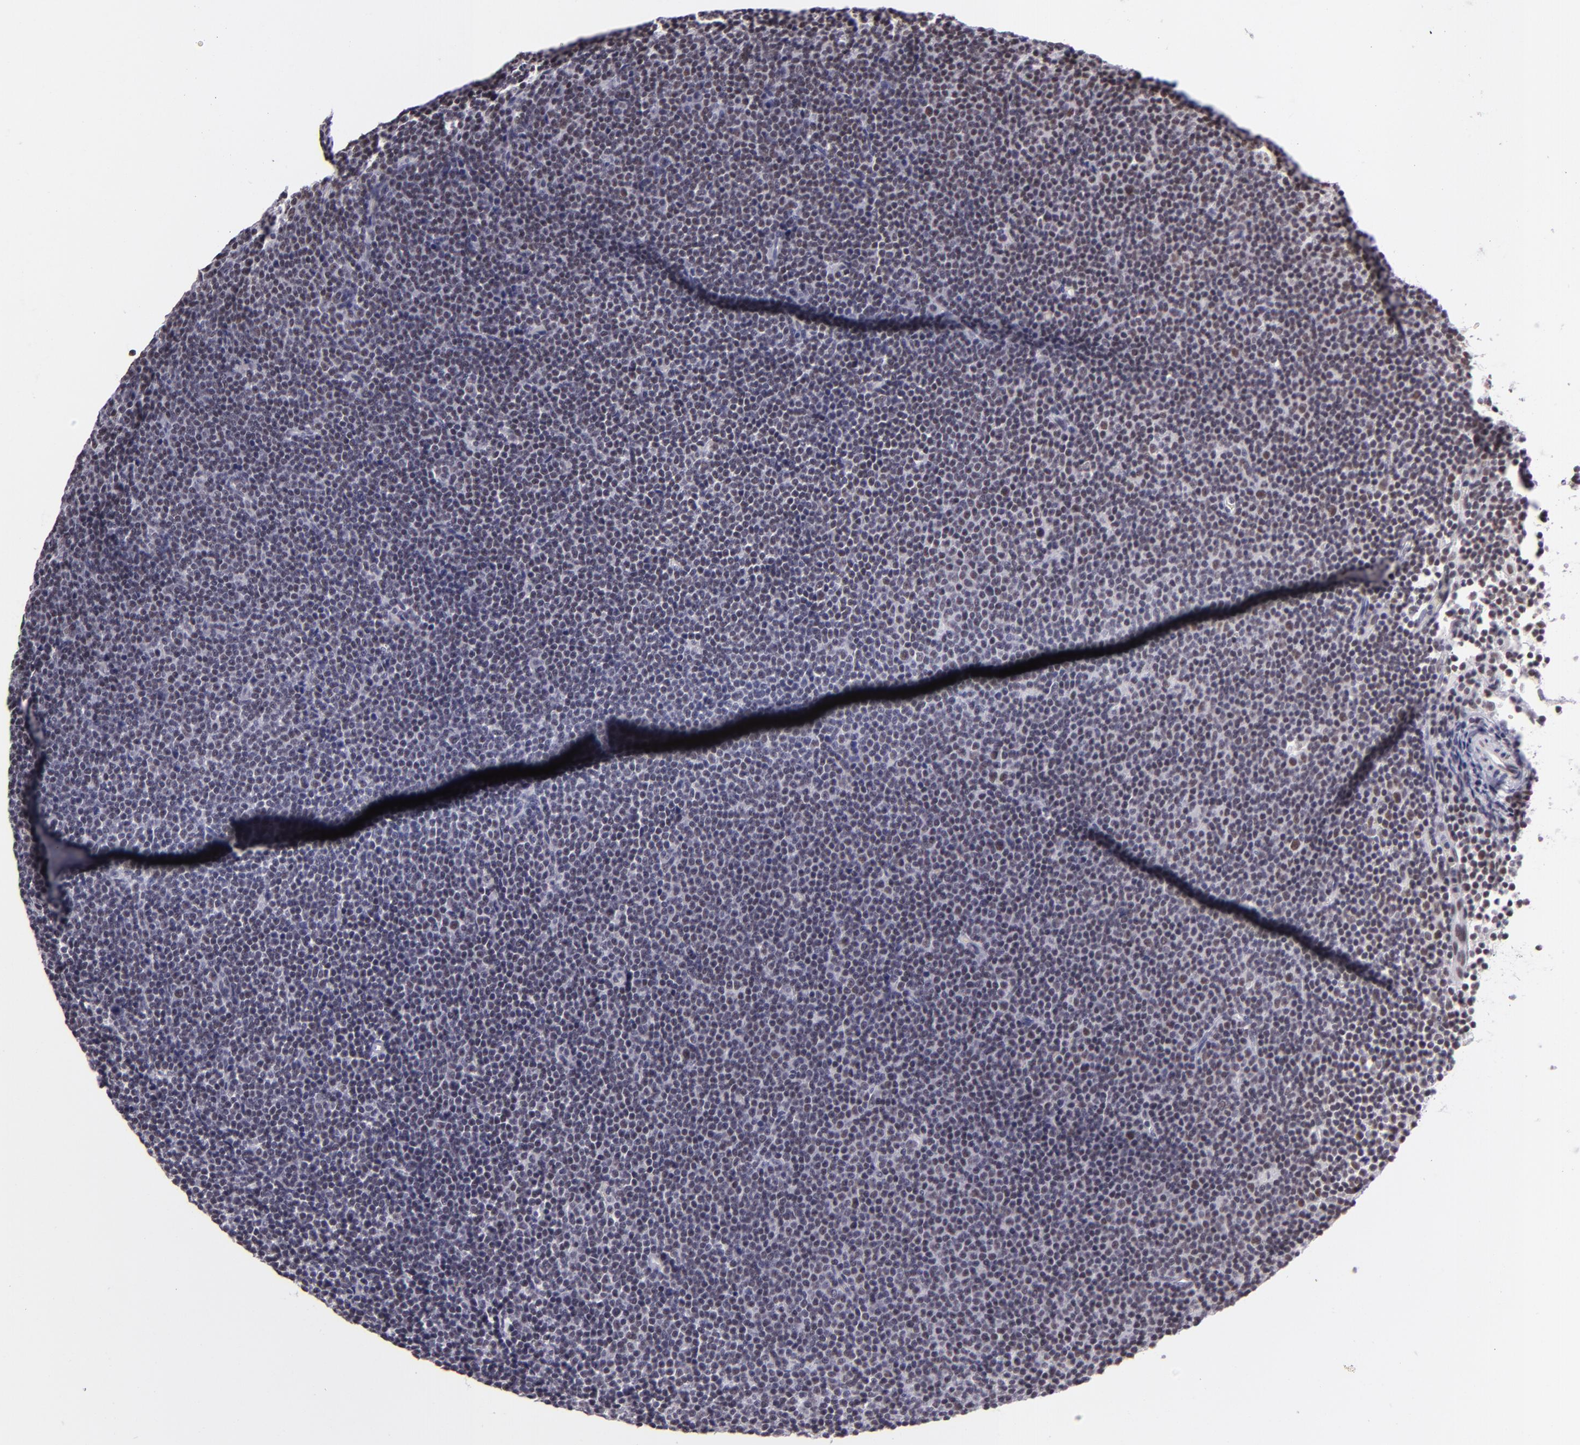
{"staining": {"intensity": "weak", "quantity": "<25%", "location": "nuclear"}, "tissue": "lymphoma", "cell_type": "Tumor cells", "image_type": "cancer", "snomed": [{"axis": "morphology", "description": "Malignant lymphoma, non-Hodgkin's type, Low grade"}, {"axis": "topography", "description": "Lymph node"}], "caption": "This is an immunohistochemistry image of human low-grade malignant lymphoma, non-Hodgkin's type. There is no staining in tumor cells.", "gene": "BRD8", "patient": {"sex": "female", "age": 69}}